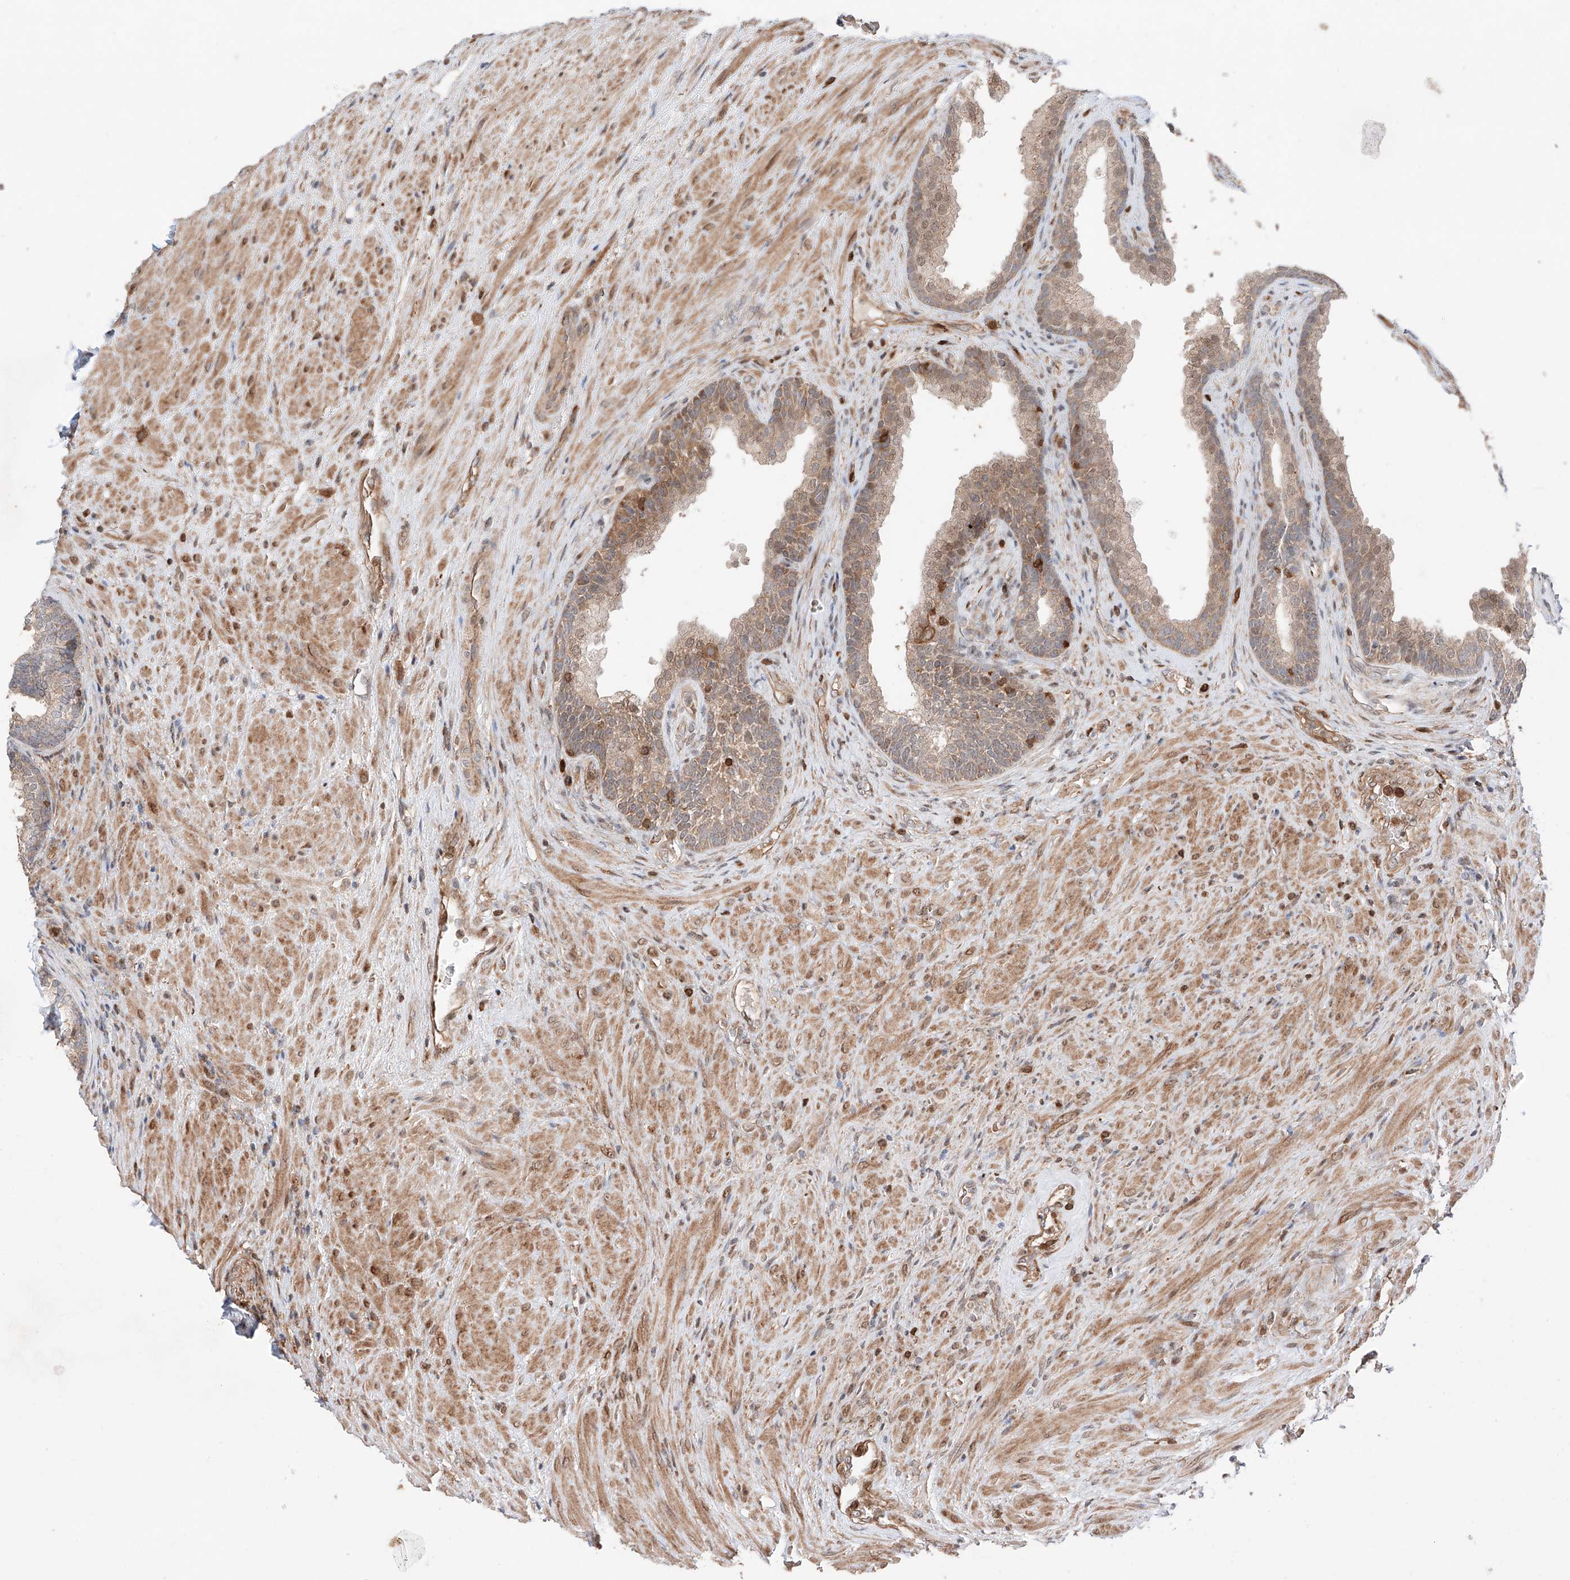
{"staining": {"intensity": "weak", "quantity": "25%-75%", "location": "cytoplasmic/membranous"}, "tissue": "prostate", "cell_type": "Glandular cells", "image_type": "normal", "snomed": [{"axis": "morphology", "description": "Normal tissue, NOS"}, {"axis": "topography", "description": "Prostate"}], "caption": "This image shows immunohistochemistry (IHC) staining of normal prostate, with low weak cytoplasmic/membranous positivity in approximately 25%-75% of glandular cells.", "gene": "IGSF22", "patient": {"sex": "male", "age": 76}}